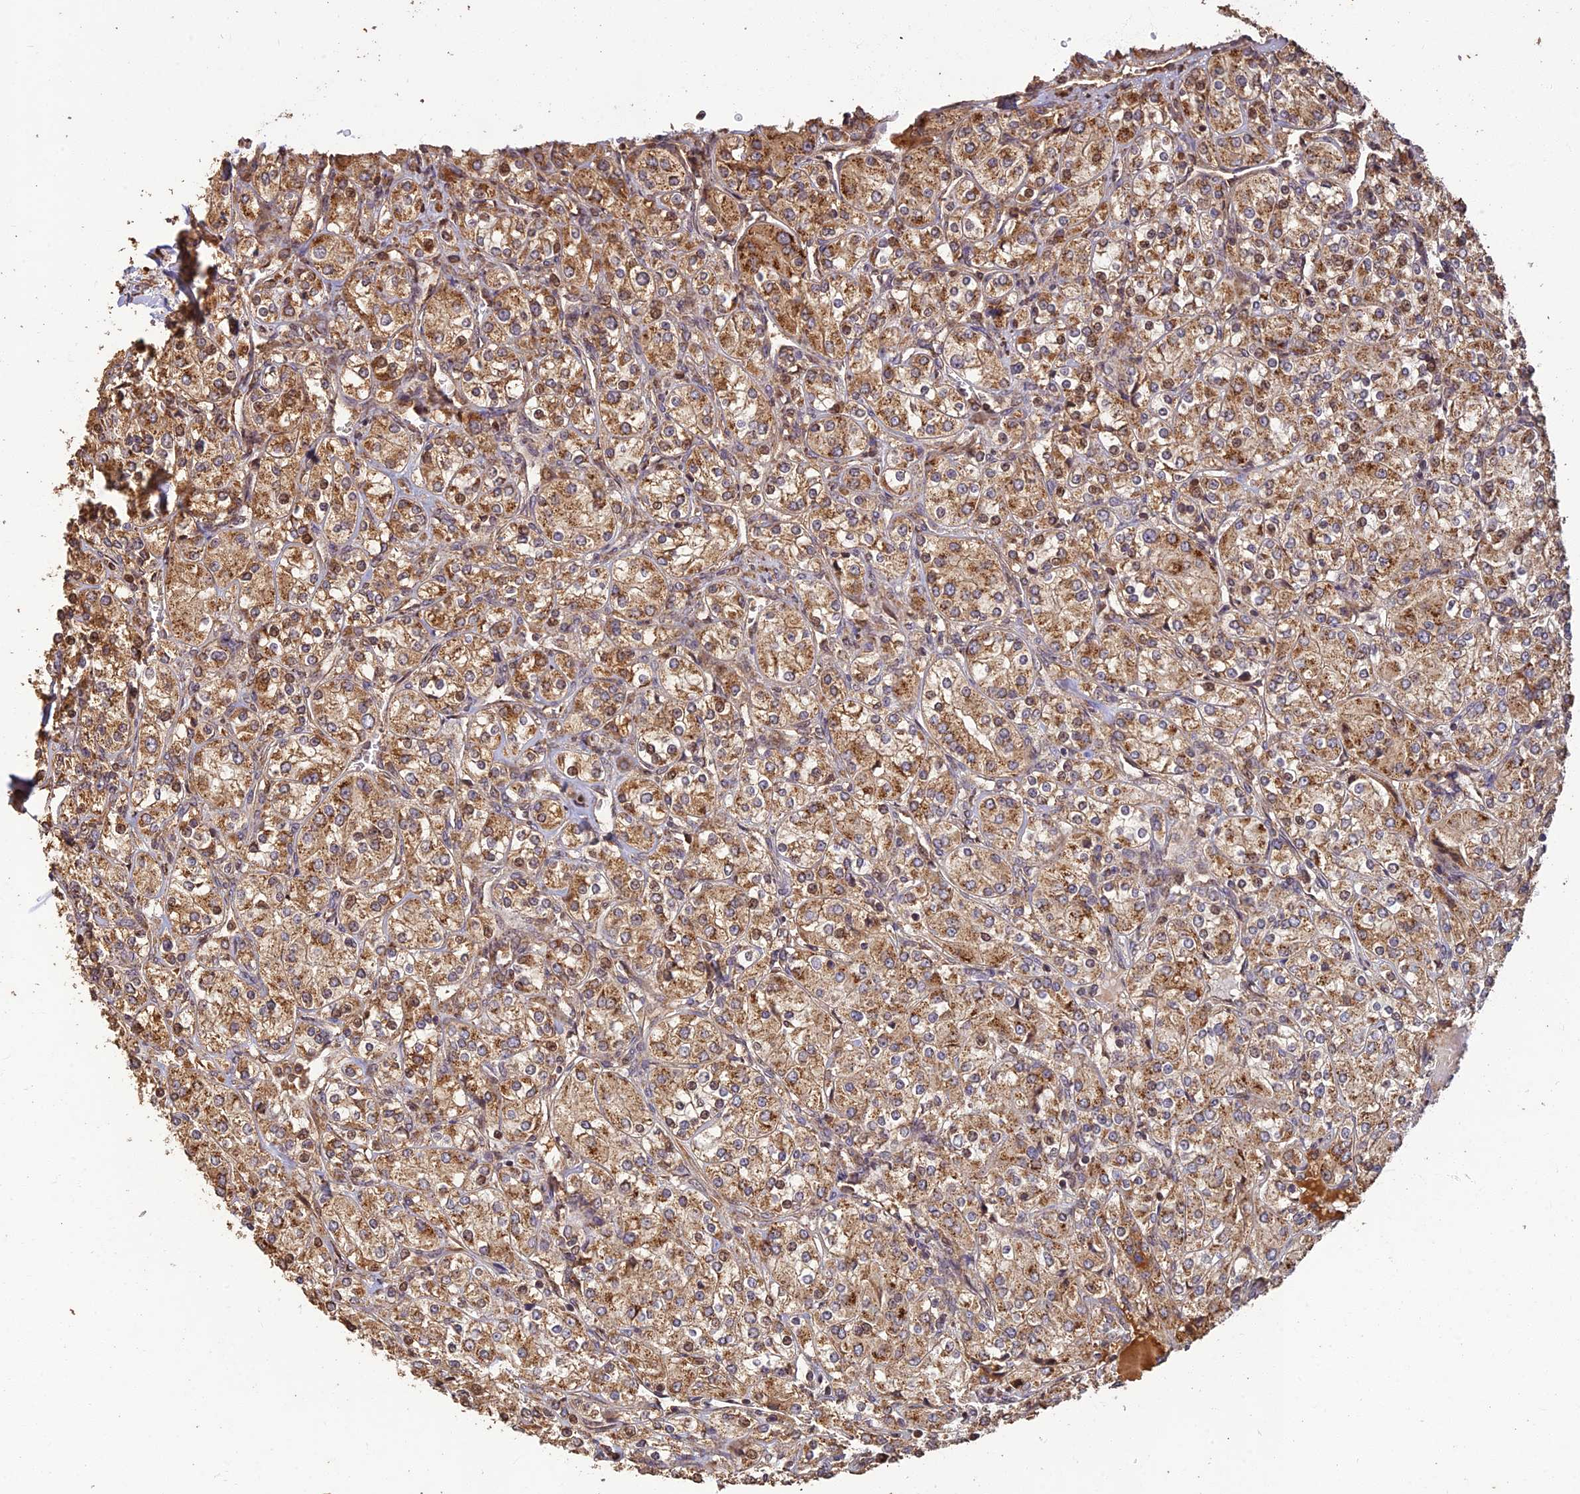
{"staining": {"intensity": "moderate", "quantity": ">75%", "location": "cytoplasmic/membranous"}, "tissue": "renal cancer", "cell_type": "Tumor cells", "image_type": "cancer", "snomed": [{"axis": "morphology", "description": "Adenocarcinoma, NOS"}, {"axis": "topography", "description": "Kidney"}], "caption": "Renal cancer stained with DAB immunohistochemistry displays medium levels of moderate cytoplasmic/membranous staining in about >75% of tumor cells.", "gene": "CORO1C", "patient": {"sex": "male", "age": 77}}